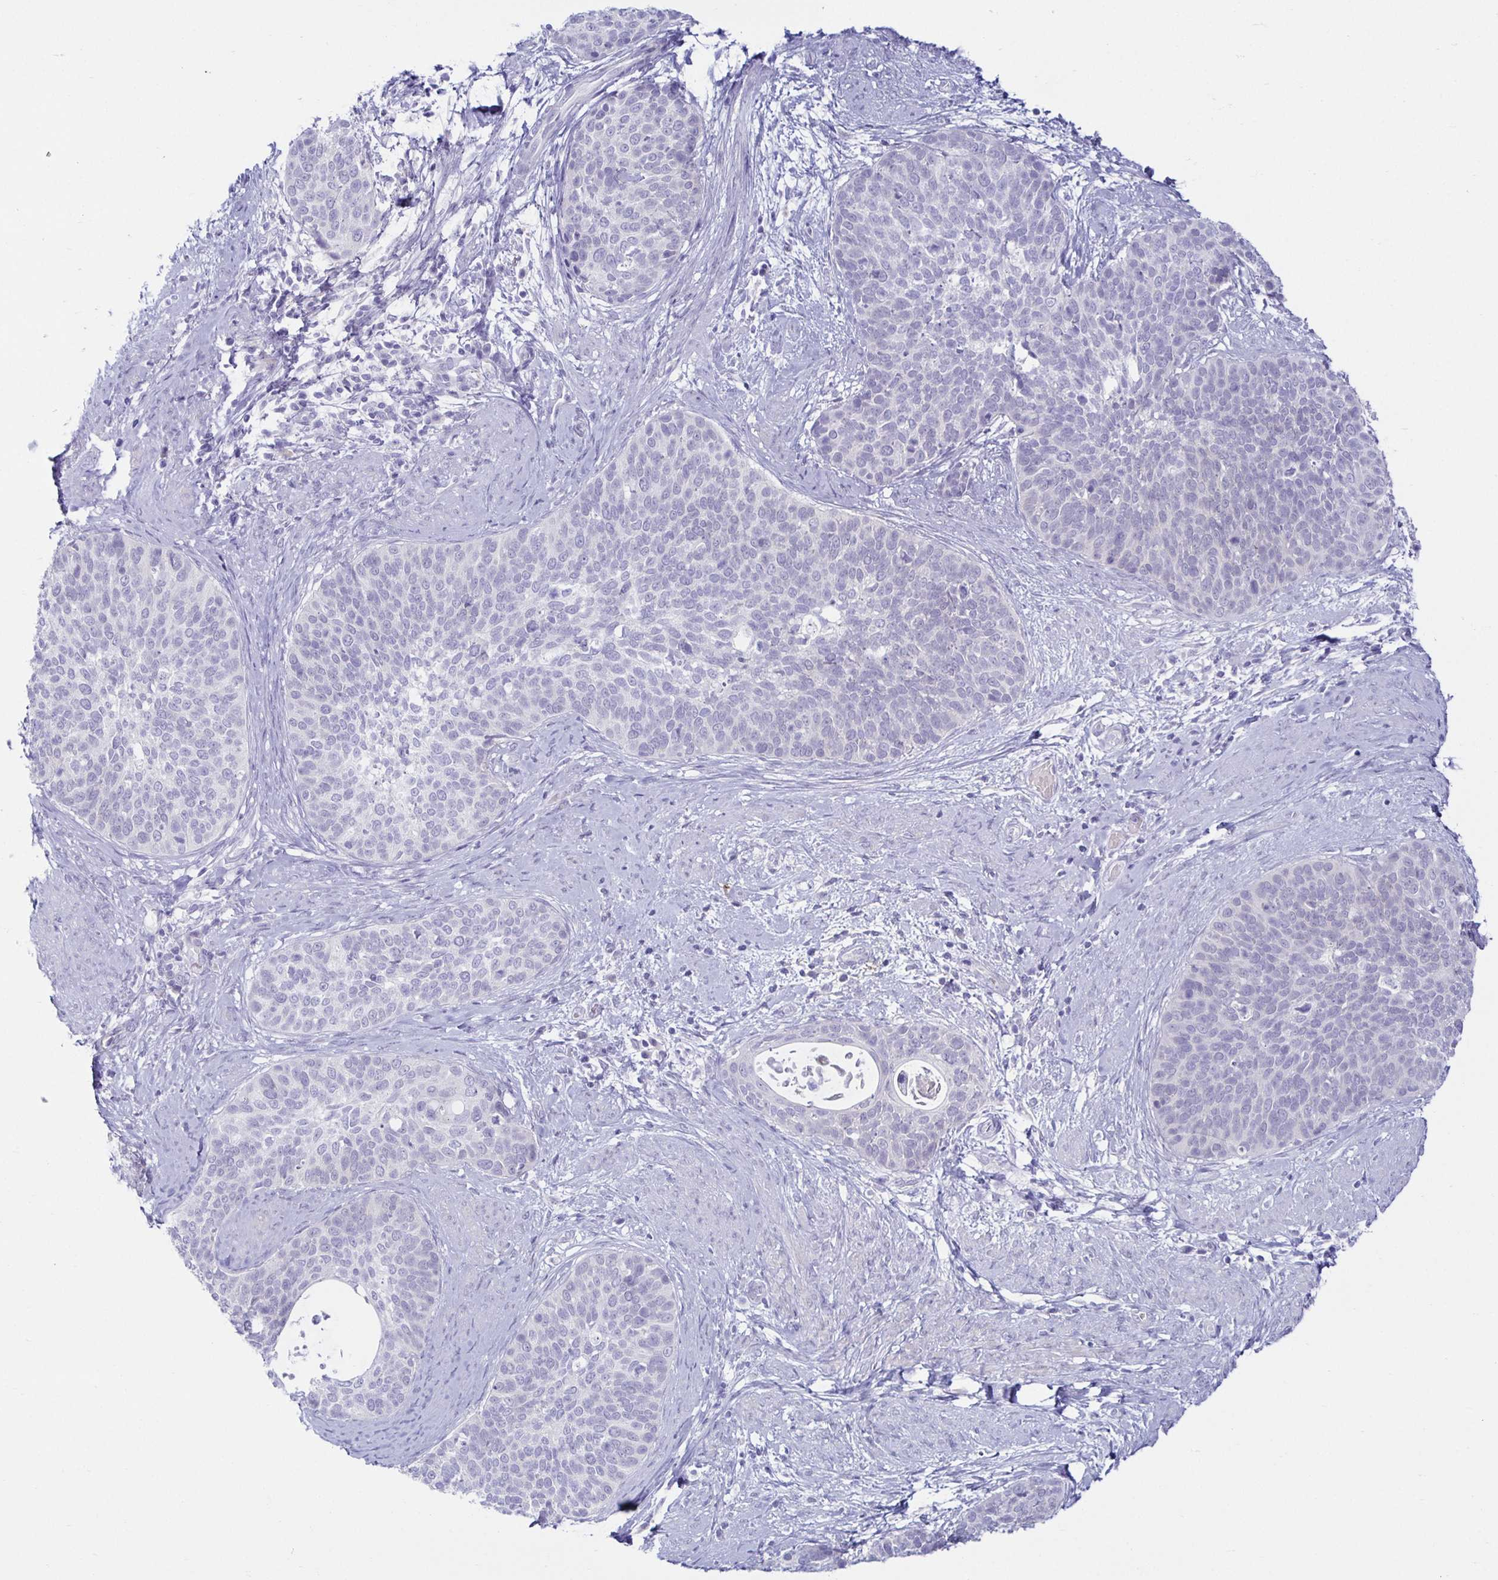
{"staining": {"intensity": "negative", "quantity": "none", "location": "none"}, "tissue": "cervical cancer", "cell_type": "Tumor cells", "image_type": "cancer", "snomed": [{"axis": "morphology", "description": "Squamous cell carcinoma, NOS"}, {"axis": "topography", "description": "Cervix"}], "caption": "There is no significant expression in tumor cells of squamous cell carcinoma (cervical).", "gene": "MON2", "patient": {"sex": "female", "age": 69}}